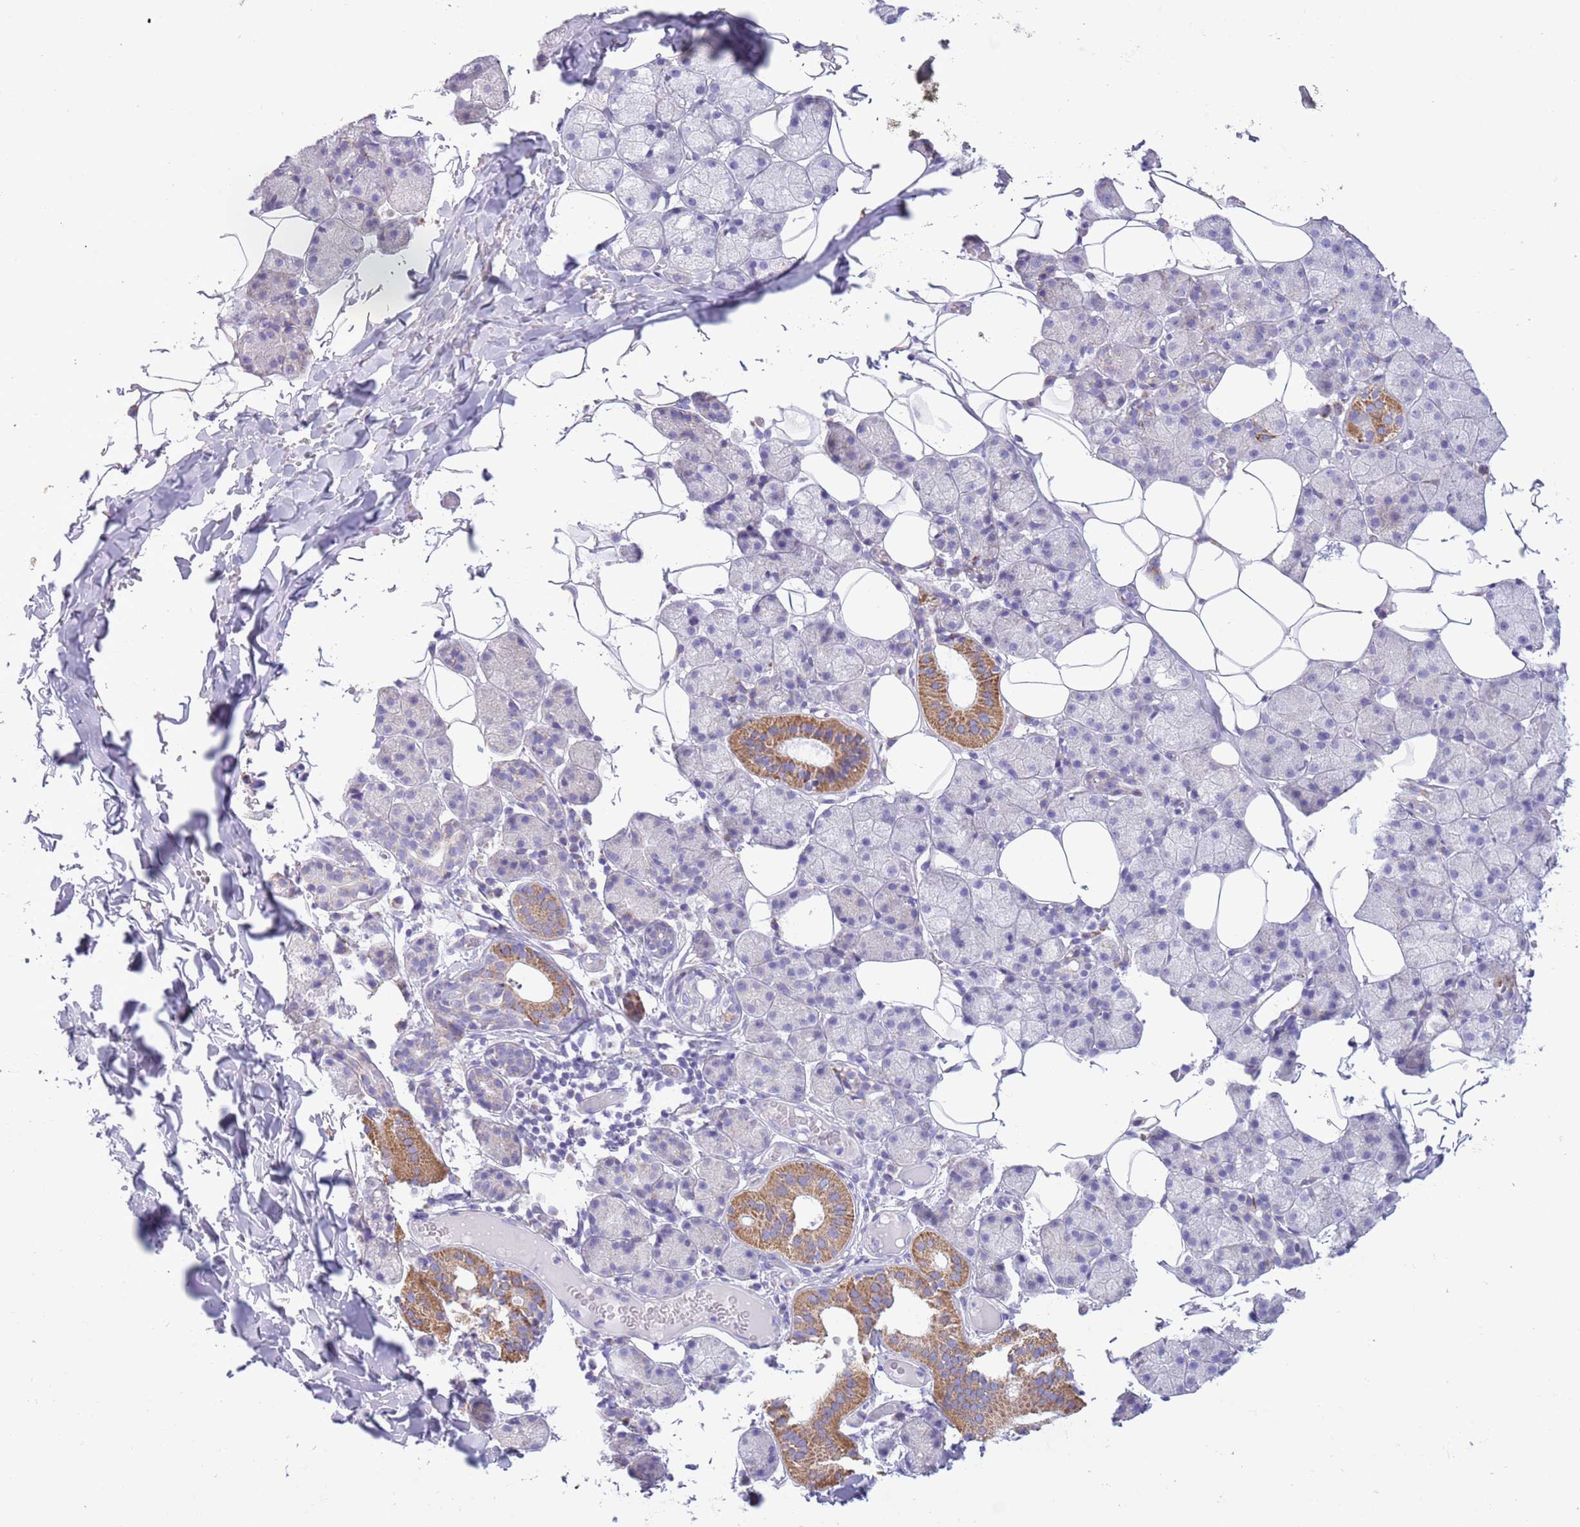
{"staining": {"intensity": "moderate", "quantity": "<25%", "location": "cytoplasmic/membranous"}, "tissue": "salivary gland", "cell_type": "Glandular cells", "image_type": "normal", "snomed": [{"axis": "morphology", "description": "Normal tissue, NOS"}, {"axis": "topography", "description": "Salivary gland"}], "caption": "Immunohistochemical staining of normal salivary gland exhibits moderate cytoplasmic/membranous protein staining in approximately <25% of glandular cells. (brown staining indicates protein expression, while blue staining denotes nuclei).", "gene": "MOCOS", "patient": {"sex": "female", "age": 33}}